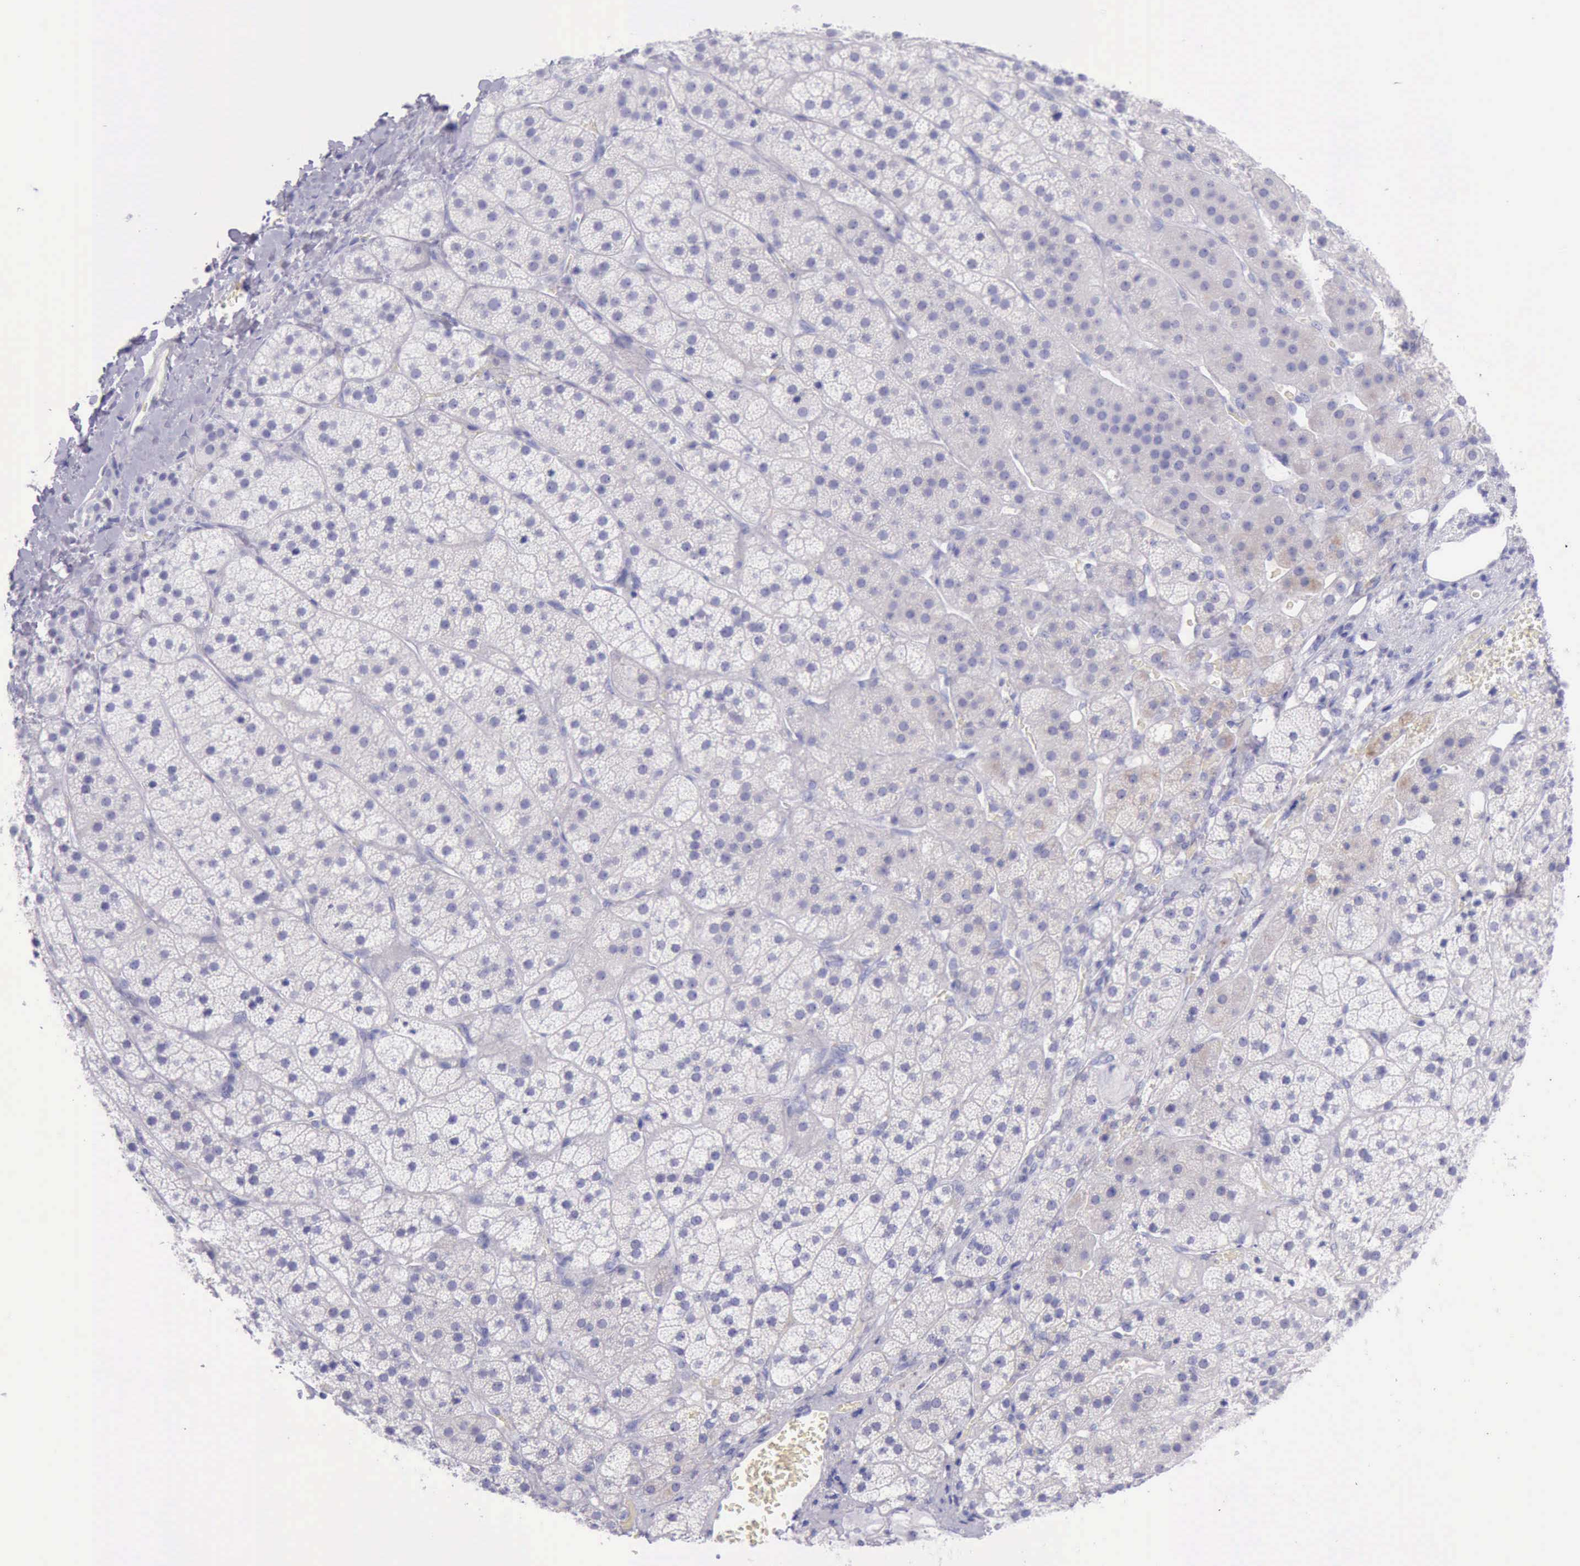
{"staining": {"intensity": "negative", "quantity": "none", "location": "none"}, "tissue": "adrenal gland", "cell_type": "Glandular cells", "image_type": "normal", "snomed": [{"axis": "morphology", "description": "Normal tissue, NOS"}, {"axis": "topography", "description": "Adrenal gland"}], "caption": "Benign adrenal gland was stained to show a protein in brown. There is no significant expression in glandular cells. (DAB IHC, high magnification).", "gene": "KRT8", "patient": {"sex": "female", "age": 44}}